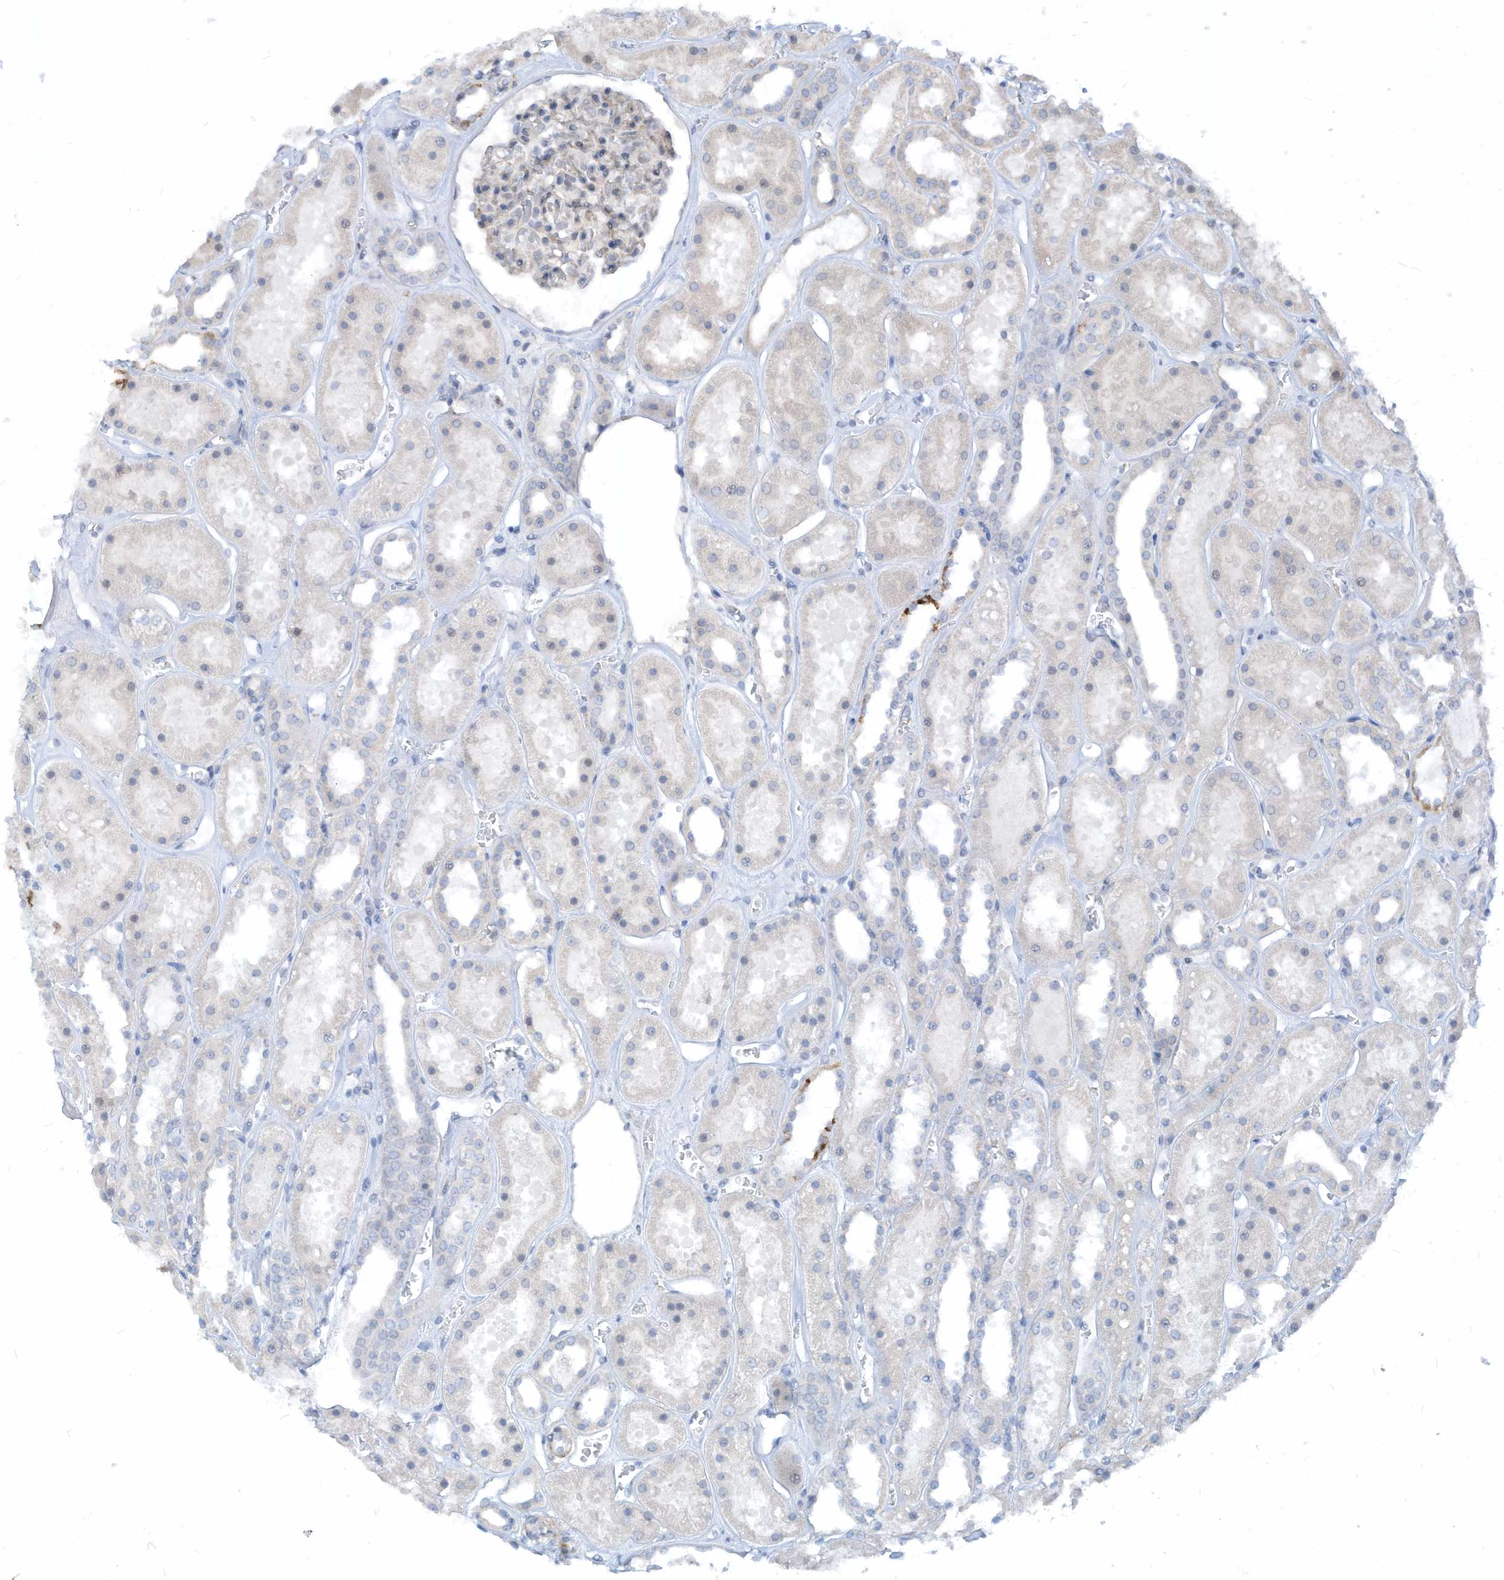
{"staining": {"intensity": "negative", "quantity": "none", "location": "none"}, "tissue": "kidney", "cell_type": "Cells in glomeruli", "image_type": "normal", "snomed": [{"axis": "morphology", "description": "Normal tissue, NOS"}, {"axis": "topography", "description": "Kidney"}], "caption": "High magnification brightfield microscopy of normal kidney stained with DAB (3,3'-diaminobenzidine) (brown) and counterstained with hematoxylin (blue): cells in glomeruli show no significant positivity.", "gene": "GPATCH3", "patient": {"sex": "female", "age": 41}}